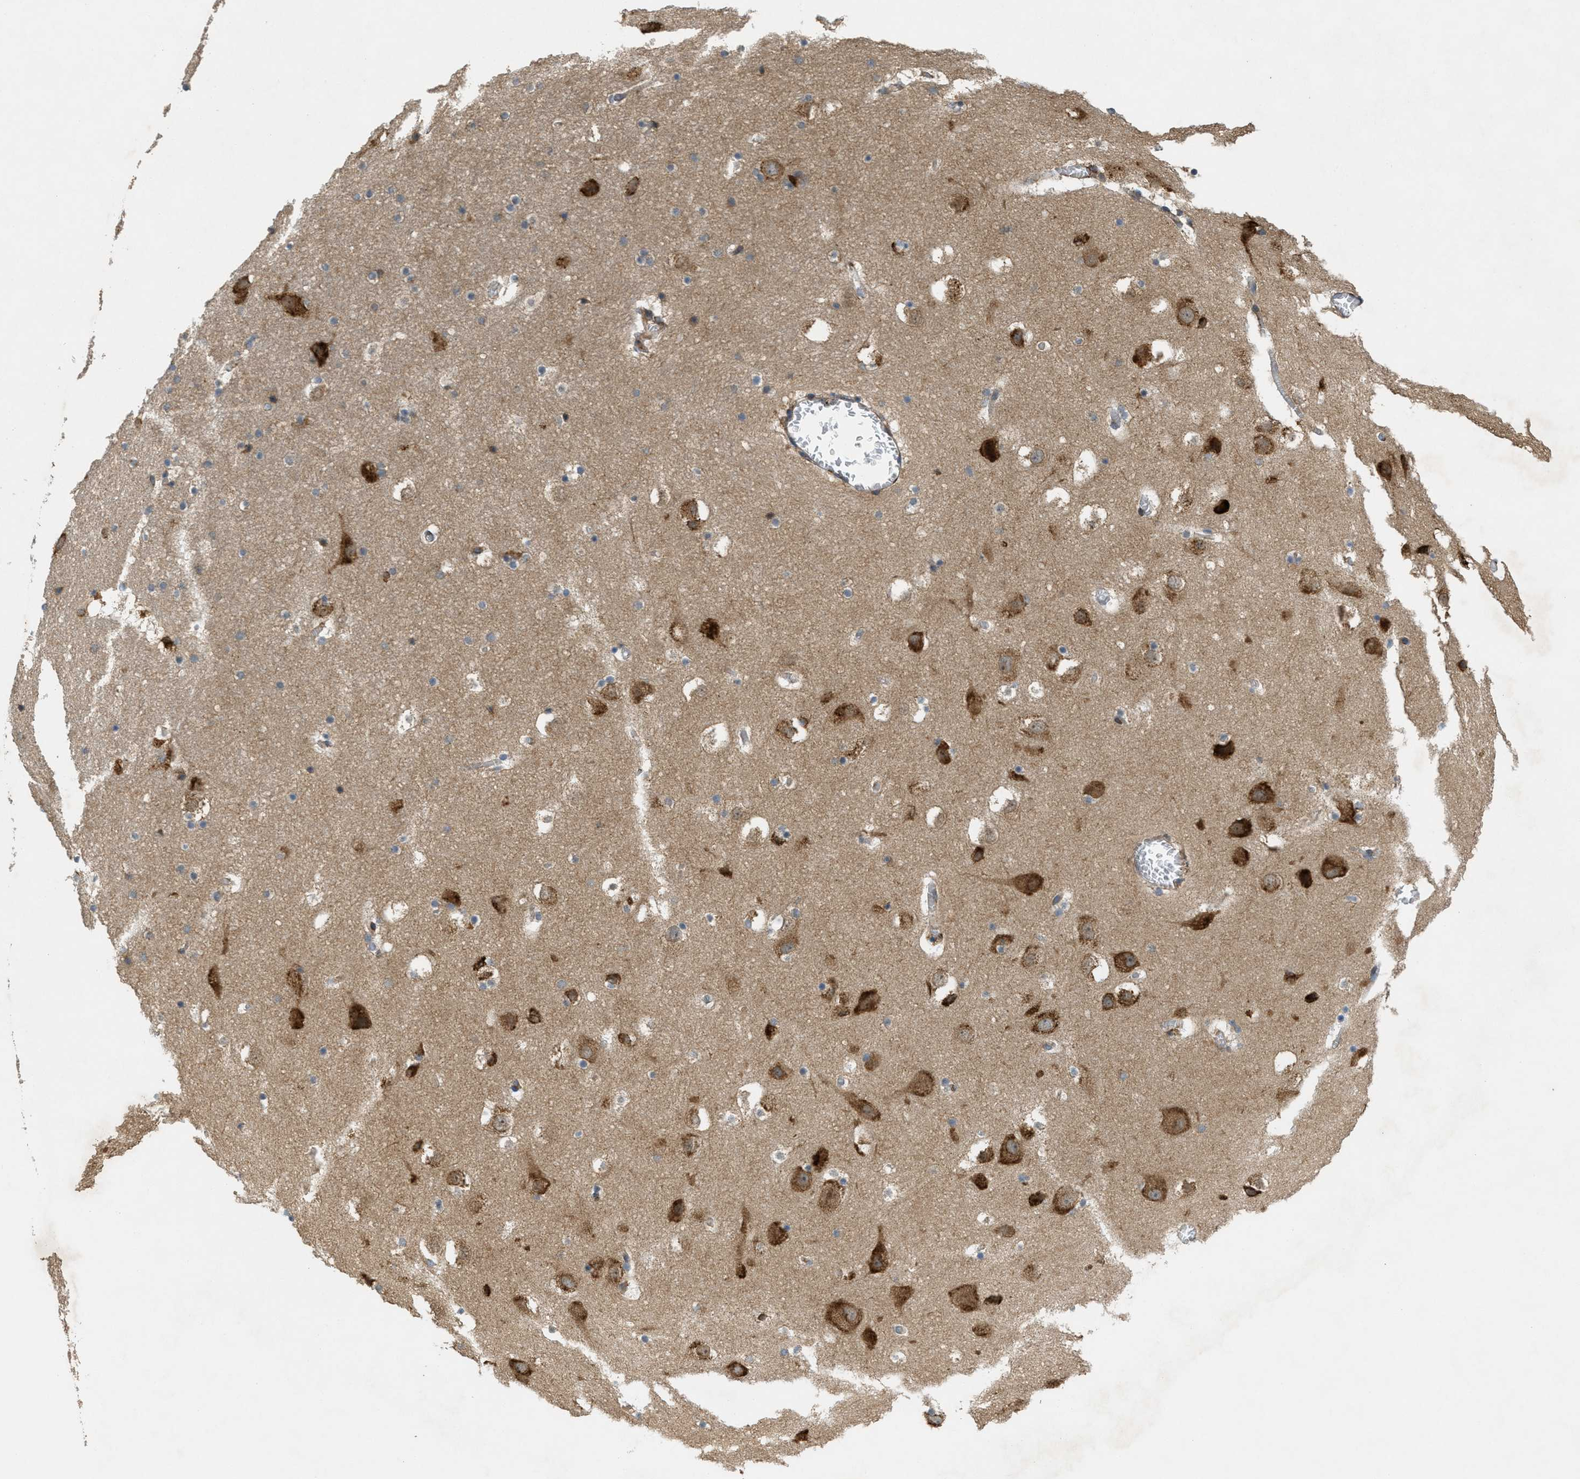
{"staining": {"intensity": "negative", "quantity": "none", "location": "none"}, "tissue": "hippocampus", "cell_type": "Glial cells", "image_type": "normal", "snomed": [{"axis": "morphology", "description": "Normal tissue, NOS"}, {"axis": "topography", "description": "Hippocampus"}], "caption": "Immunohistochemistry (IHC) histopathology image of normal hippocampus: hippocampus stained with DAB displays no significant protein positivity in glial cells. (Brightfield microscopy of DAB (3,3'-diaminobenzidine) immunohistochemistry (IHC) at high magnification).", "gene": "PCDH18", "patient": {"sex": "male", "age": 45}}